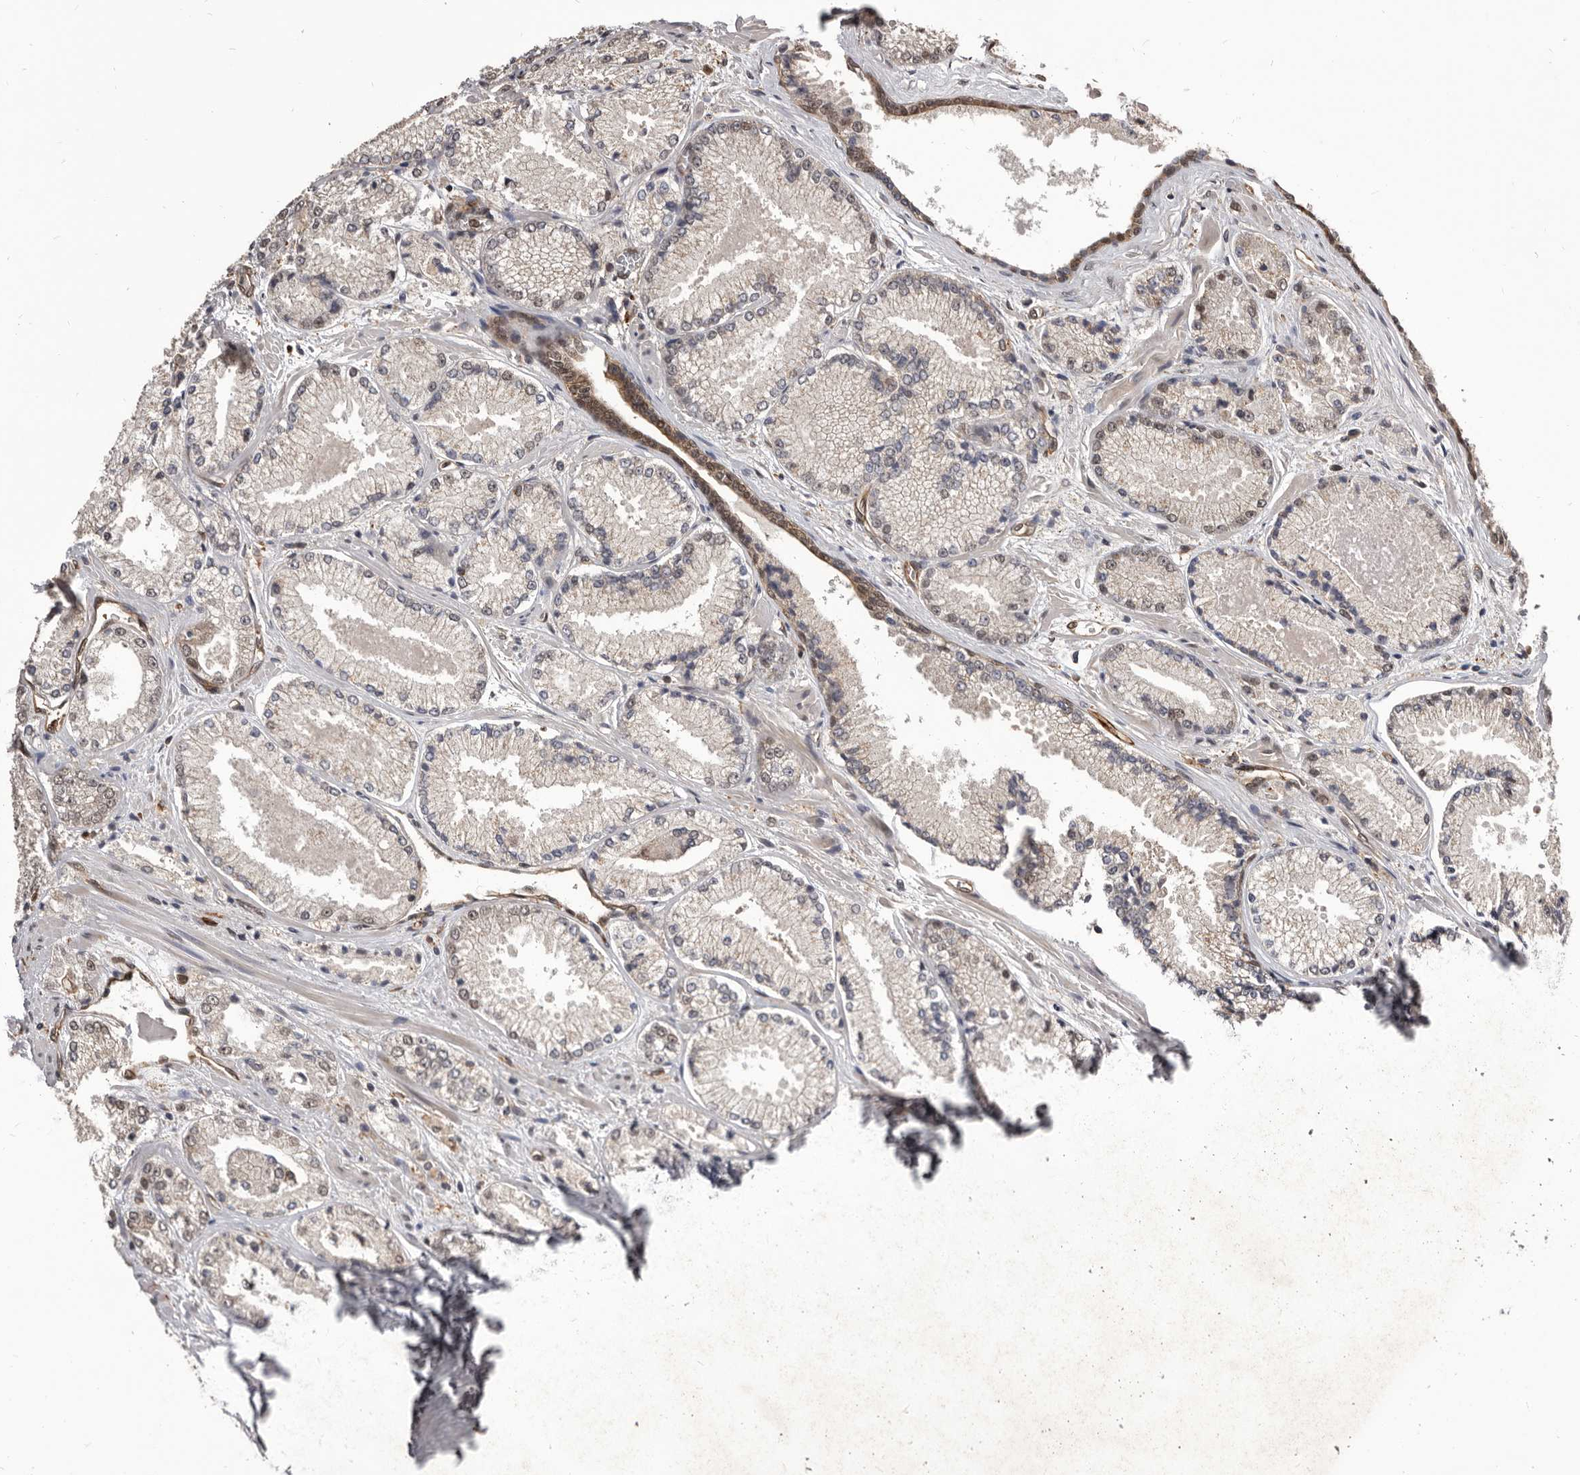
{"staining": {"intensity": "weak", "quantity": "25%-75%", "location": "cytoplasmic/membranous,nuclear"}, "tissue": "prostate cancer", "cell_type": "Tumor cells", "image_type": "cancer", "snomed": [{"axis": "morphology", "description": "Adenocarcinoma, High grade"}, {"axis": "topography", "description": "Prostate"}], "caption": "IHC micrograph of neoplastic tissue: human prostate cancer stained using immunohistochemistry displays low levels of weak protein expression localized specifically in the cytoplasmic/membranous and nuclear of tumor cells, appearing as a cytoplasmic/membranous and nuclear brown color.", "gene": "ADAMTS20", "patient": {"sex": "male", "age": 73}}